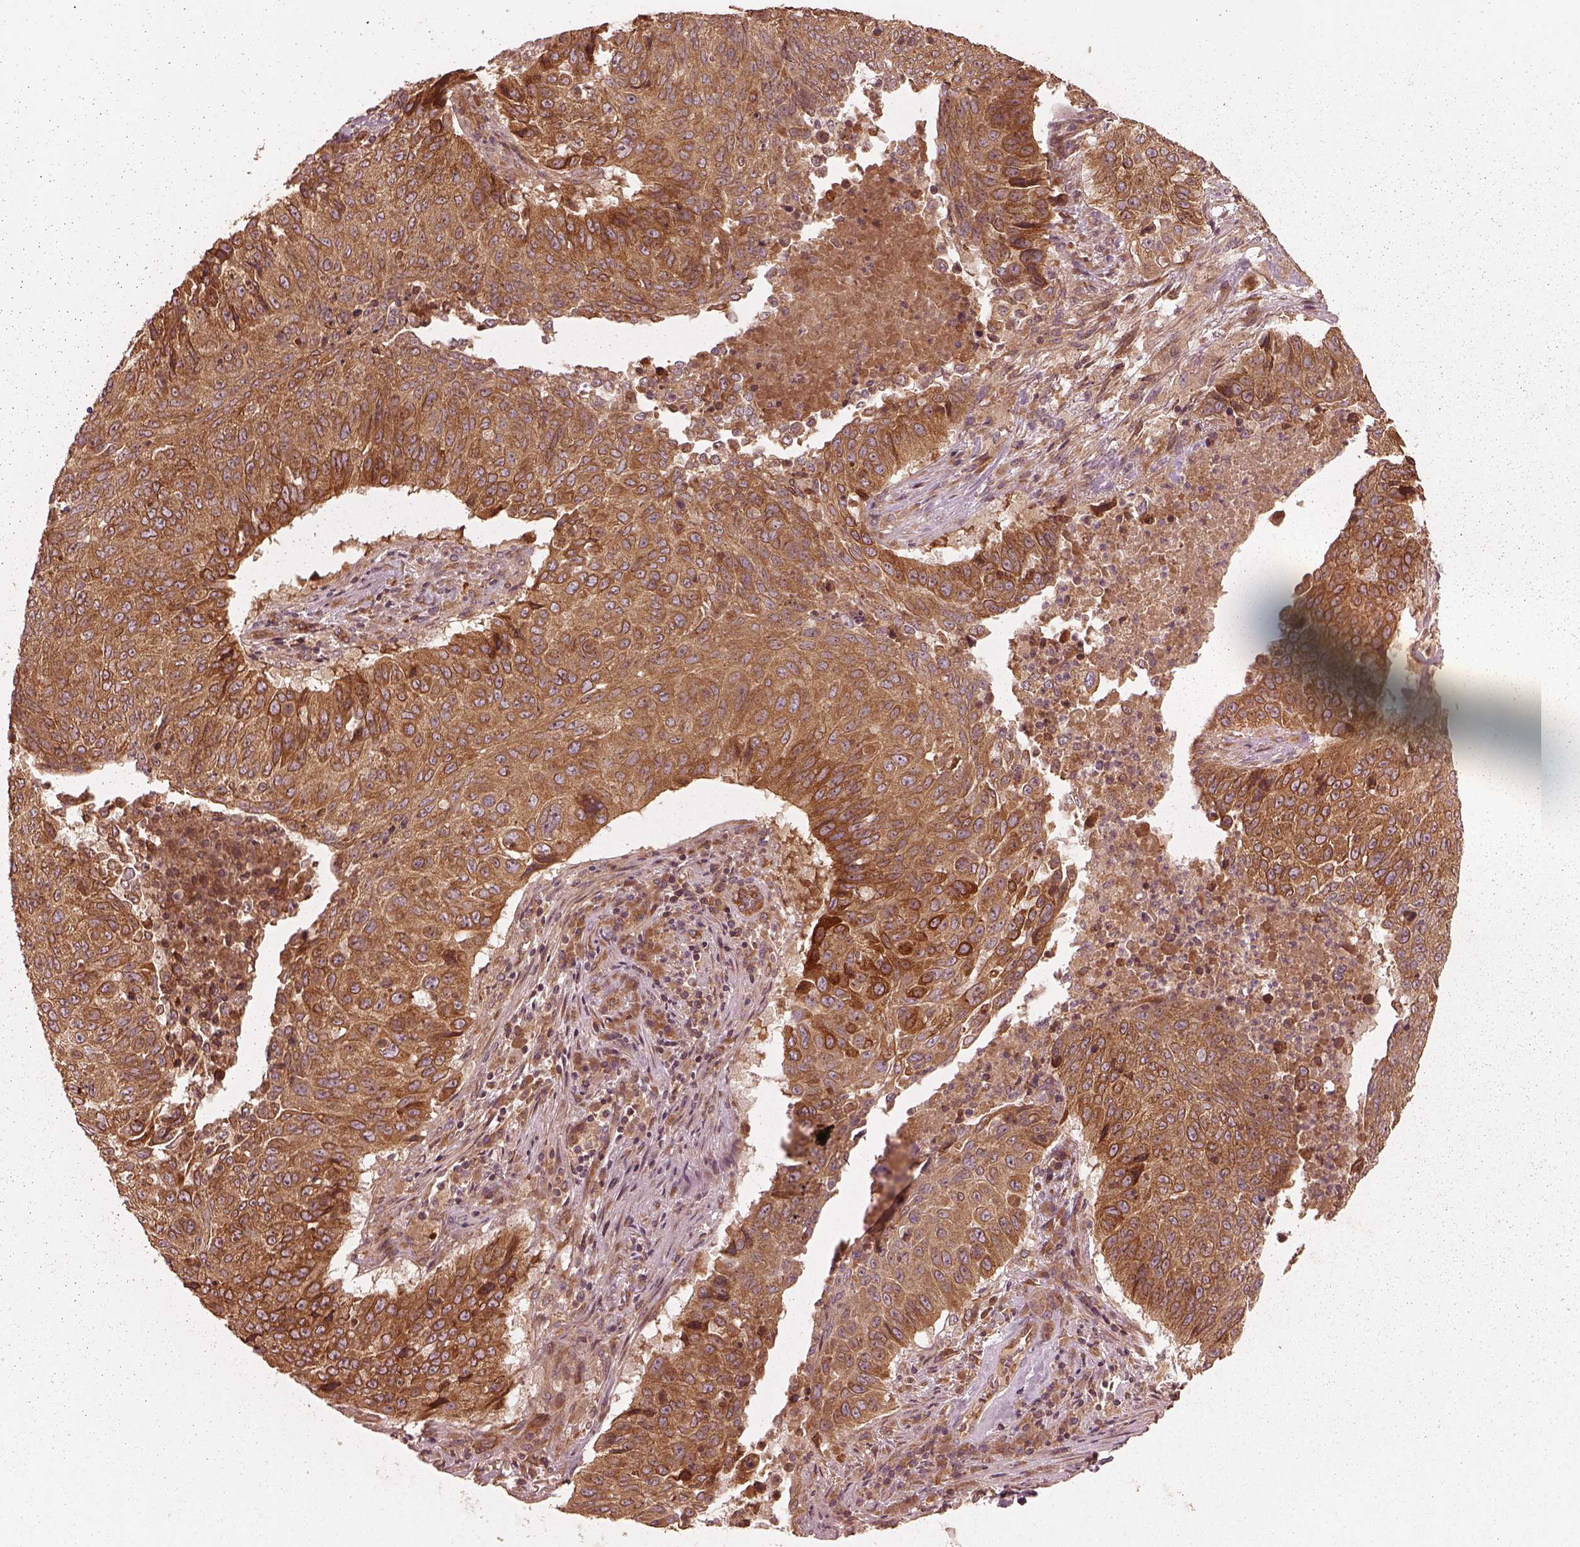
{"staining": {"intensity": "strong", "quantity": ">75%", "location": "cytoplasmic/membranous"}, "tissue": "lung cancer", "cell_type": "Tumor cells", "image_type": "cancer", "snomed": [{"axis": "morphology", "description": "Normal tissue, NOS"}, {"axis": "morphology", "description": "Squamous cell carcinoma, NOS"}, {"axis": "topography", "description": "Bronchus"}, {"axis": "topography", "description": "Lung"}], "caption": "Immunohistochemical staining of human lung cancer exhibits high levels of strong cytoplasmic/membranous expression in approximately >75% of tumor cells.", "gene": "PIK3R2", "patient": {"sex": "male", "age": 64}}